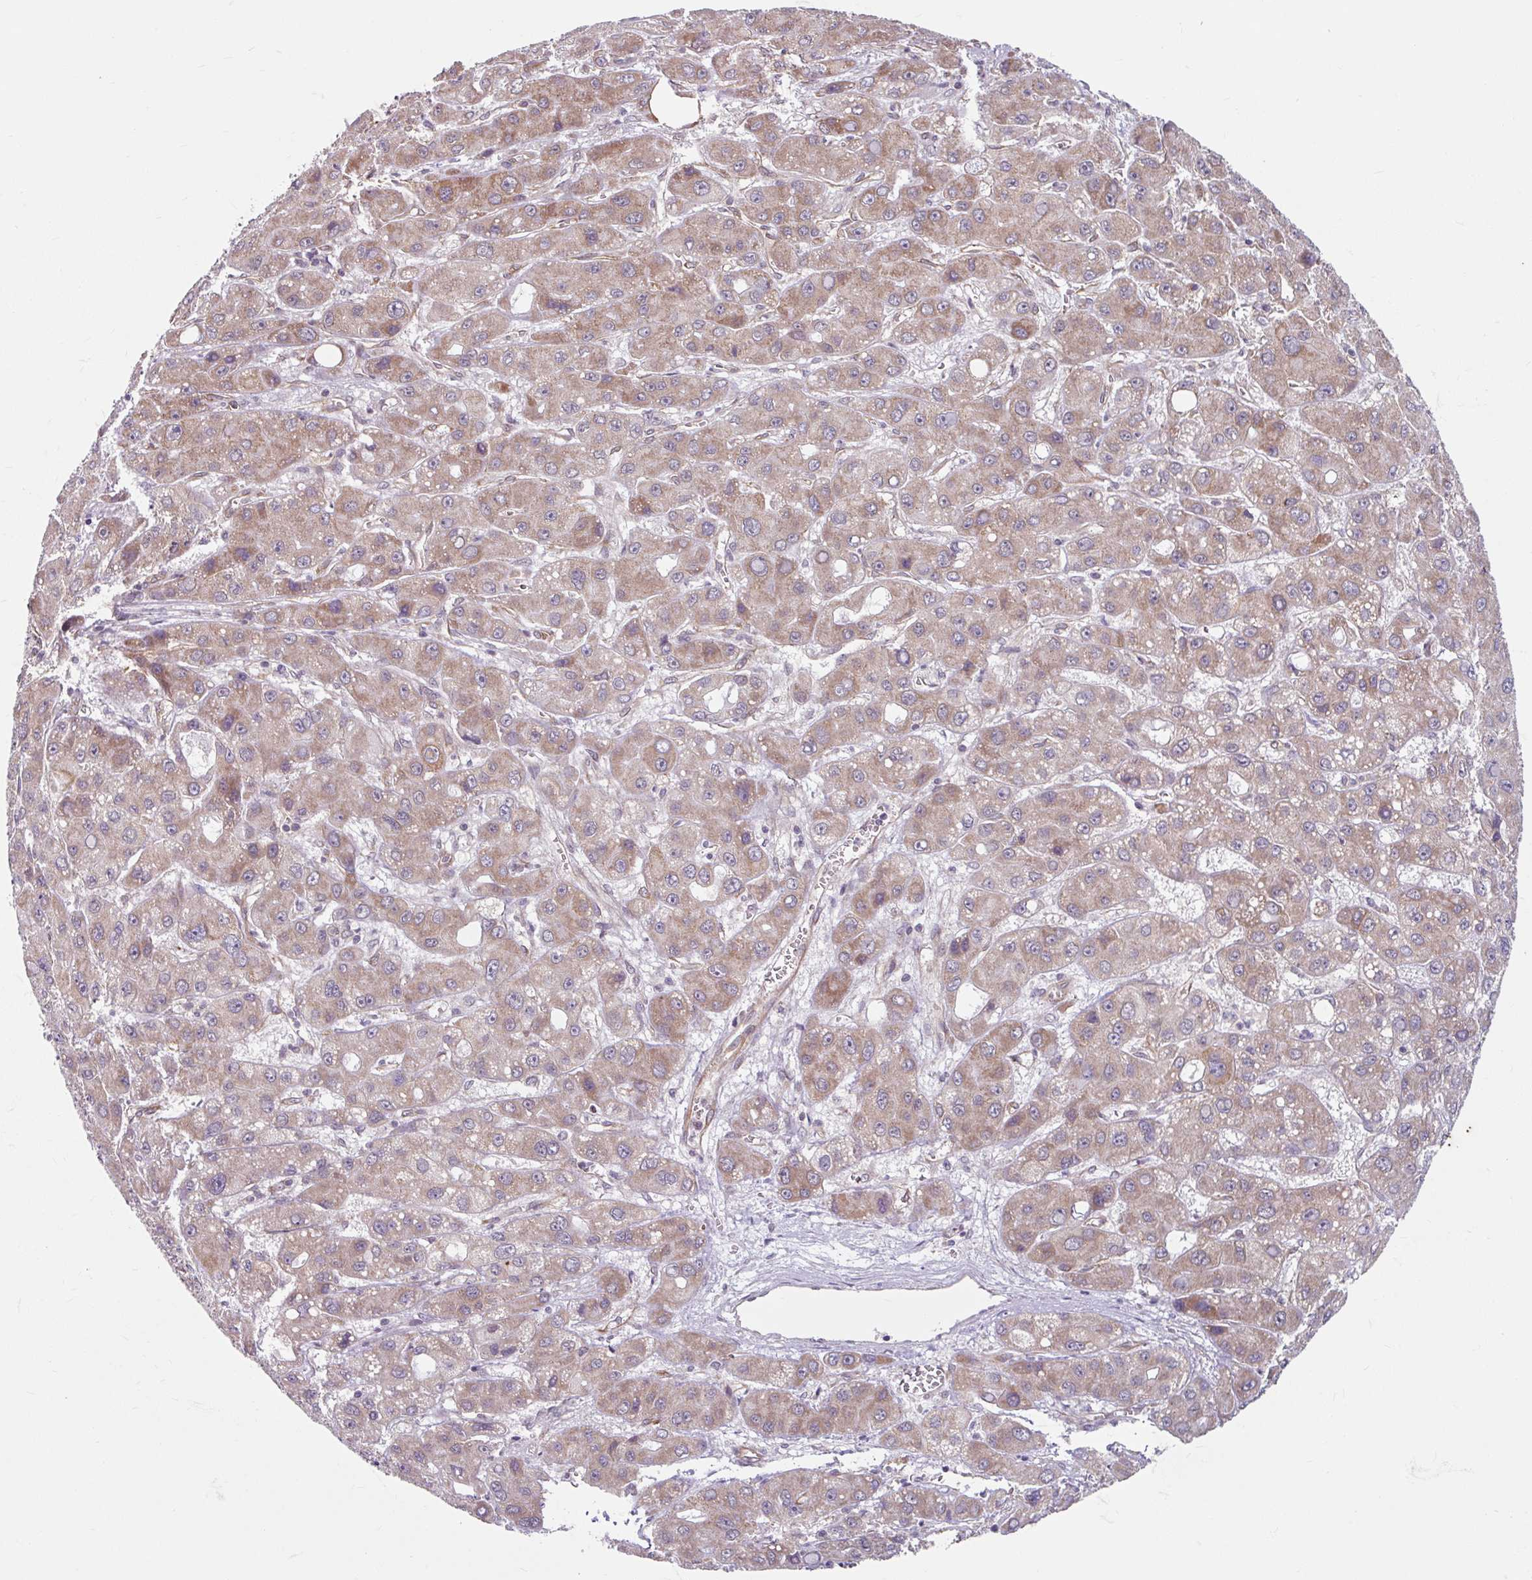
{"staining": {"intensity": "weak", "quantity": ">75%", "location": "cytoplasmic/membranous"}, "tissue": "liver cancer", "cell_type": "Tumor cells", "image_type": "cancer", "snomed": [{"axis": "morphology", "description": "Carcinoma, Hepatocellular, NOS"}, {"axis": "topography", "description": "Liver"}], "caption": "Immunohistochemistry (IHC) histopathology image of neoplastic tissue: human hepatocellular carcinoma (liver) stained using immunohistochemistry (IHC) demonstrates low levels of weak protein expression localized specifically in the cytoplasmic/membranous of tumor cells, appearing as a cytoplasmic/membranous brown color.", "gene": "DAAM2", "patient": {"sex": "male", "age": 55}}